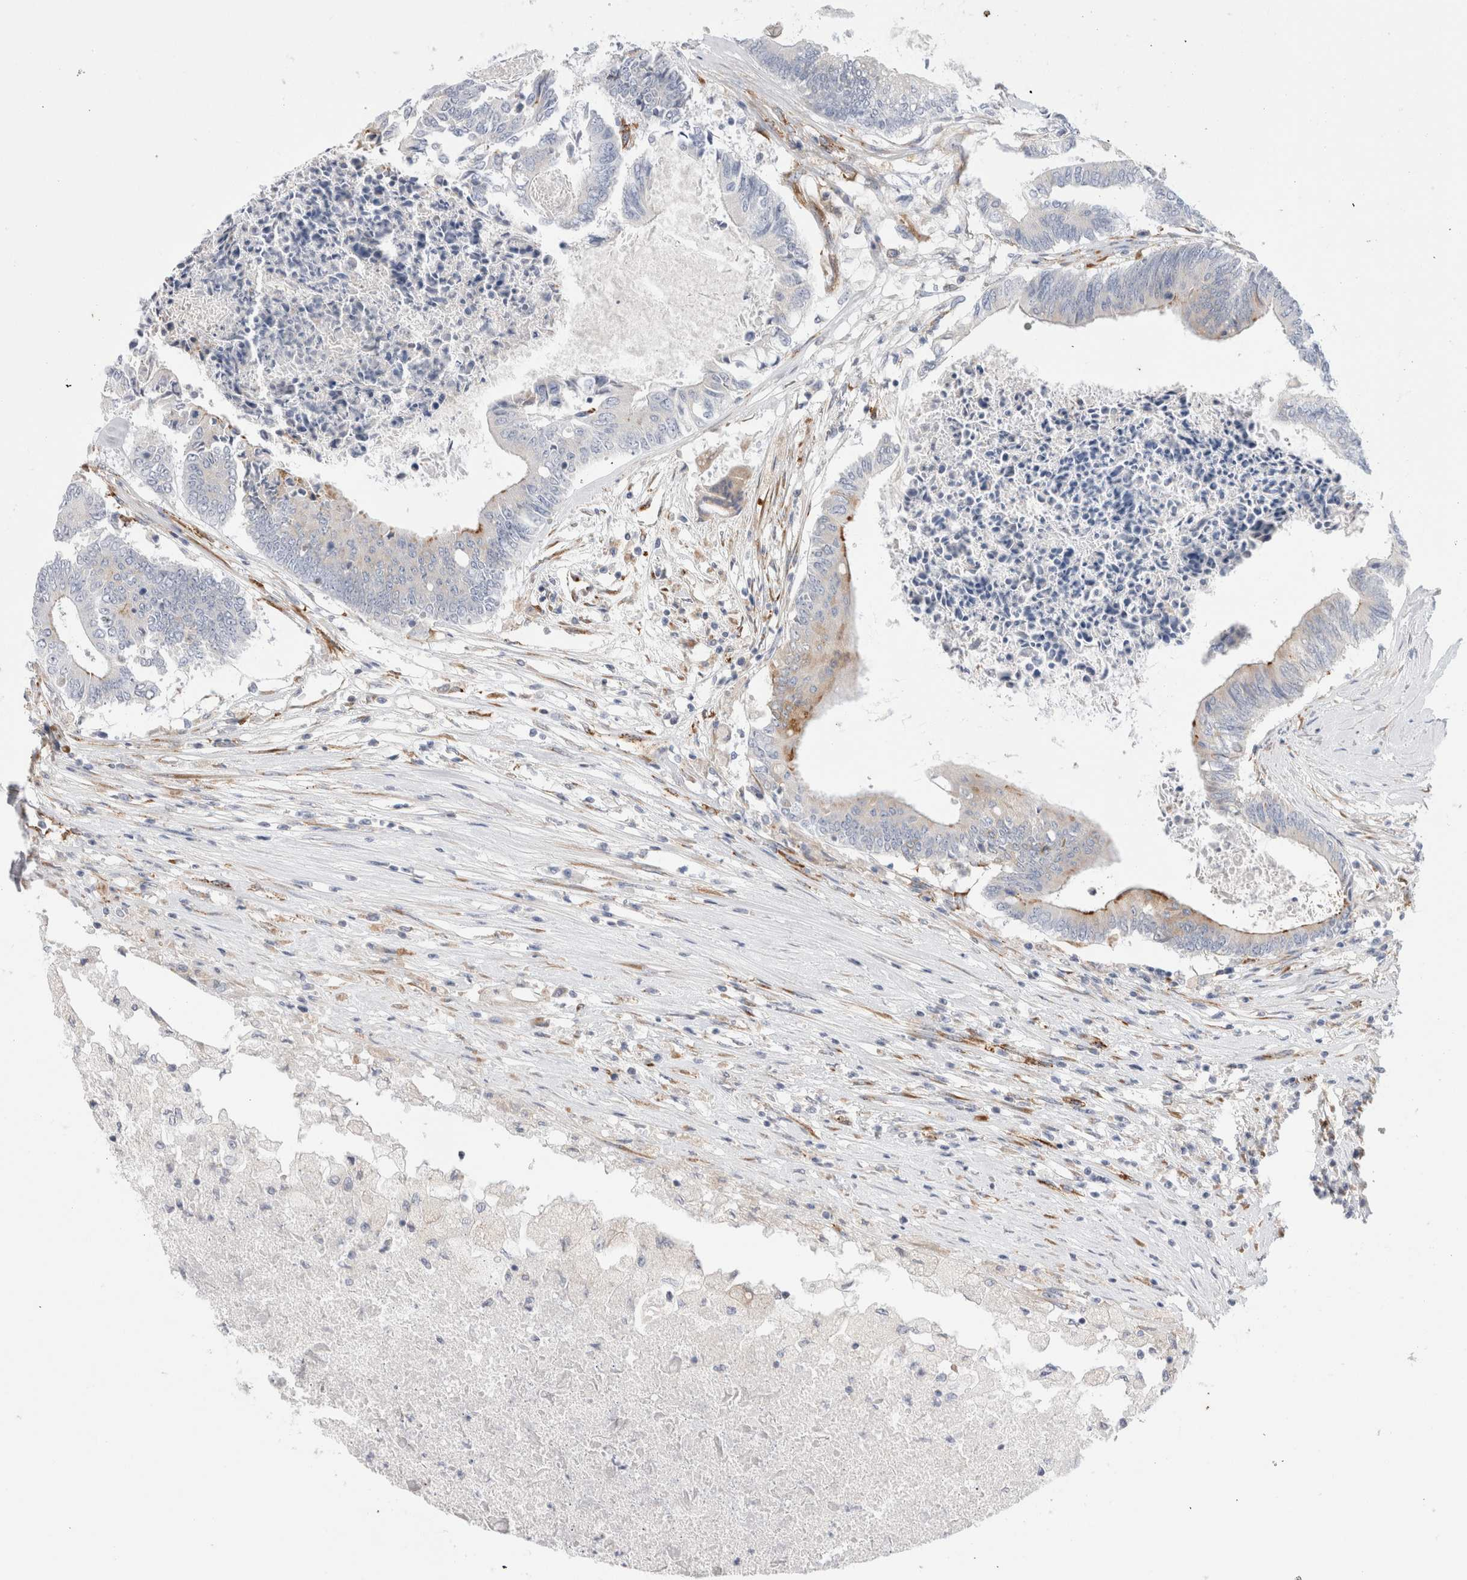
{"staining": {"intensity": "moderate", "quantity": "<25%", "location": "cytoplasmic/membranous"}, "tissue": "colorectal cancer", "cell_type": "Tumor cells", "image_type": "cancer", "snomed": [{"axis": "morphology", "description": "Adenocarcinoma, NOS"}, {"axis": "topography", "description": "Rectum"}], "caption": "Adenocarcinoma (colorectal) stained for a protein (brown) shows moderate cytoplasmic/membranous positive expression in approximately <25% of tumor cells.", "gene": "CNPY4", "patient": {"sex": "male", "age": 63}}